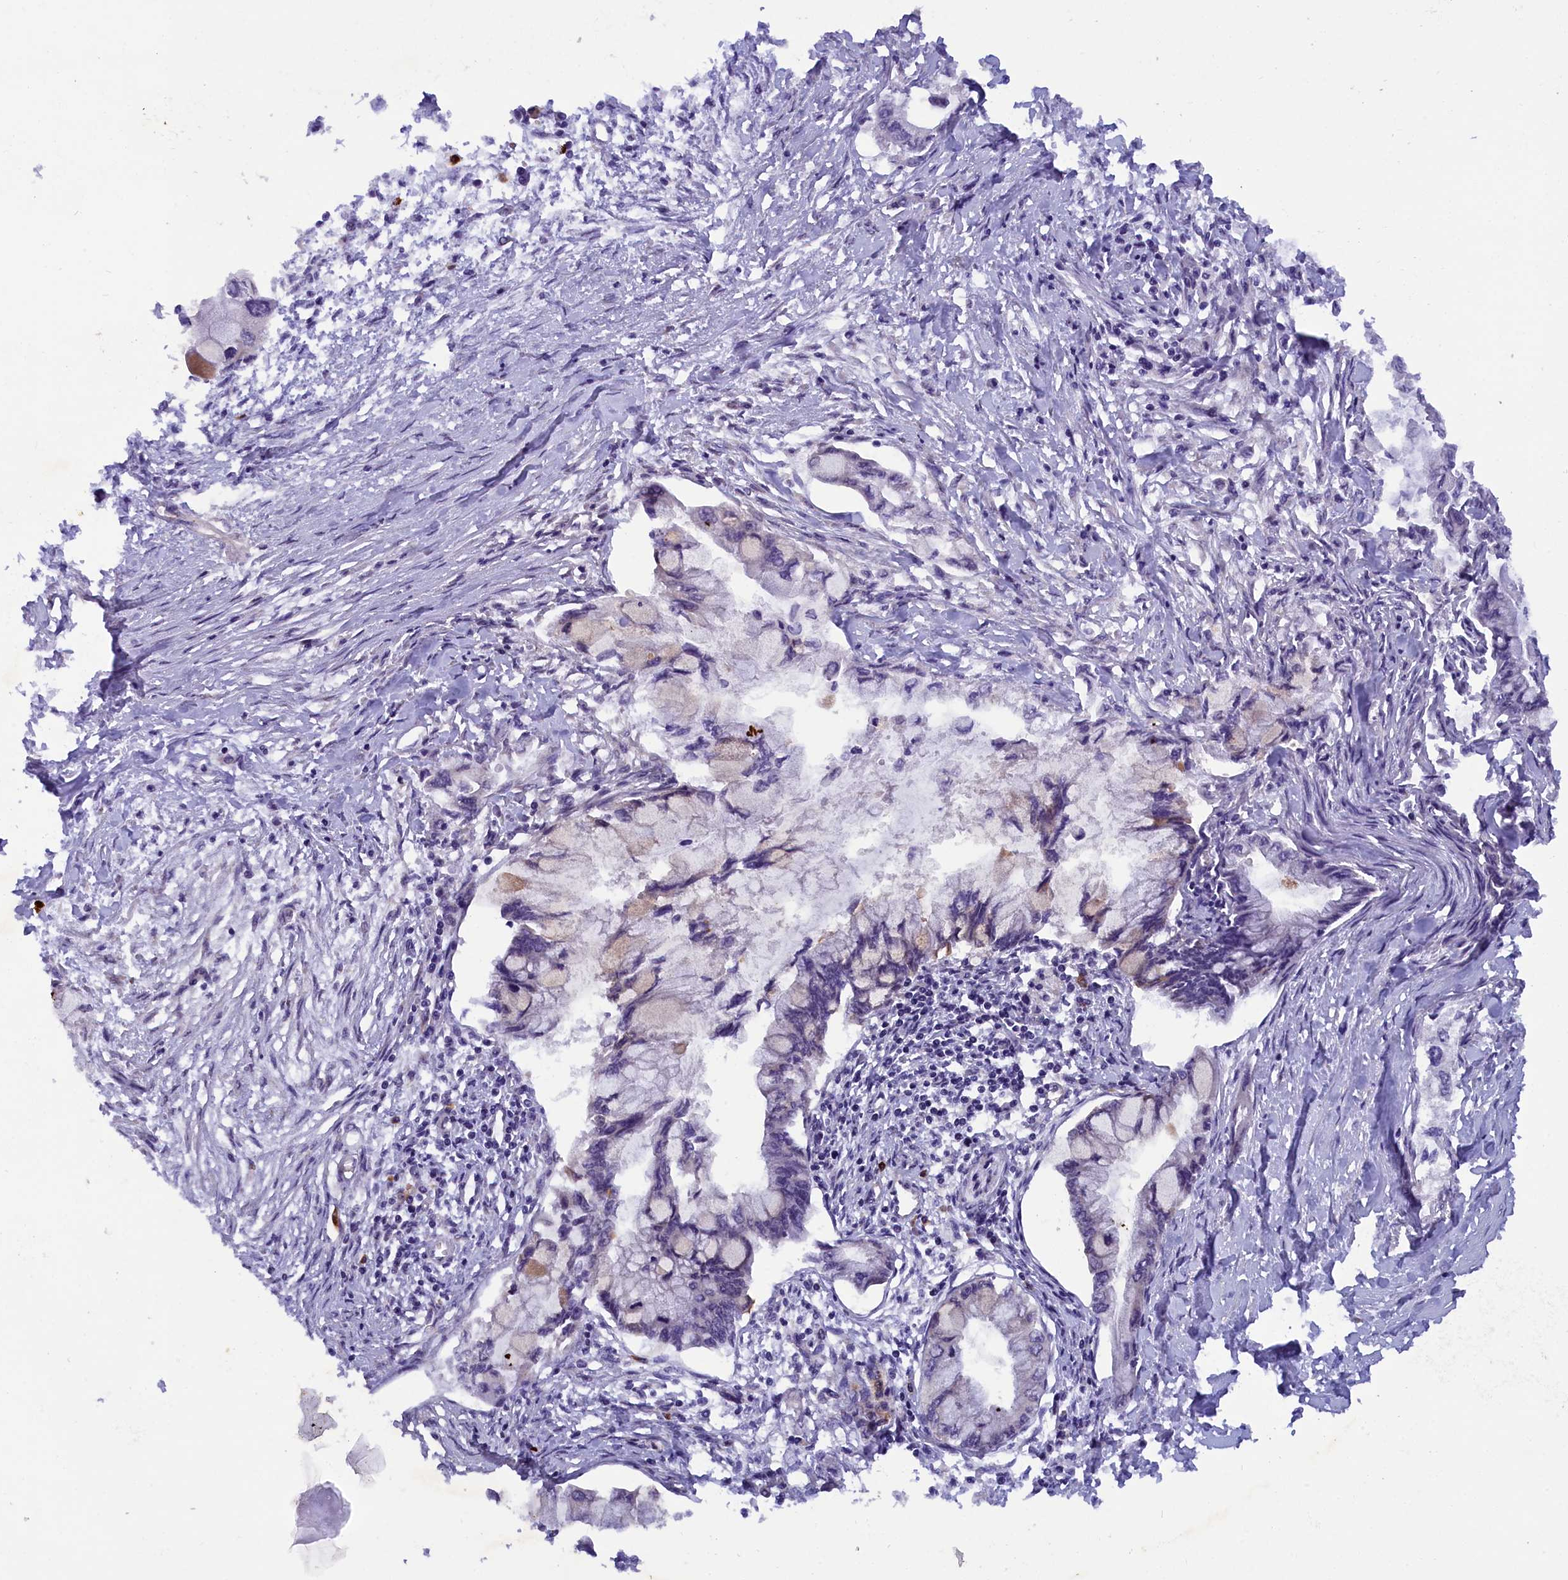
{"staining": {"intensity": "negative", "quantity": "none", "location": "none"}, "tissue": "pancreatic cancer", "cell_type": "Tumor cells", "image_type": "cancer", "snomed": [{"axis": "morphology", "description": "Adenocarcinoma, NOS"}, {"axis": "topography", "description": "Pancreas"}], "caption": "Image shows no protein staining in tumor cells of adenocarcinoma (pancreatic) tissue.", "gene": "CCDC9B", "patient": {"sex": "male", "age": 48}}